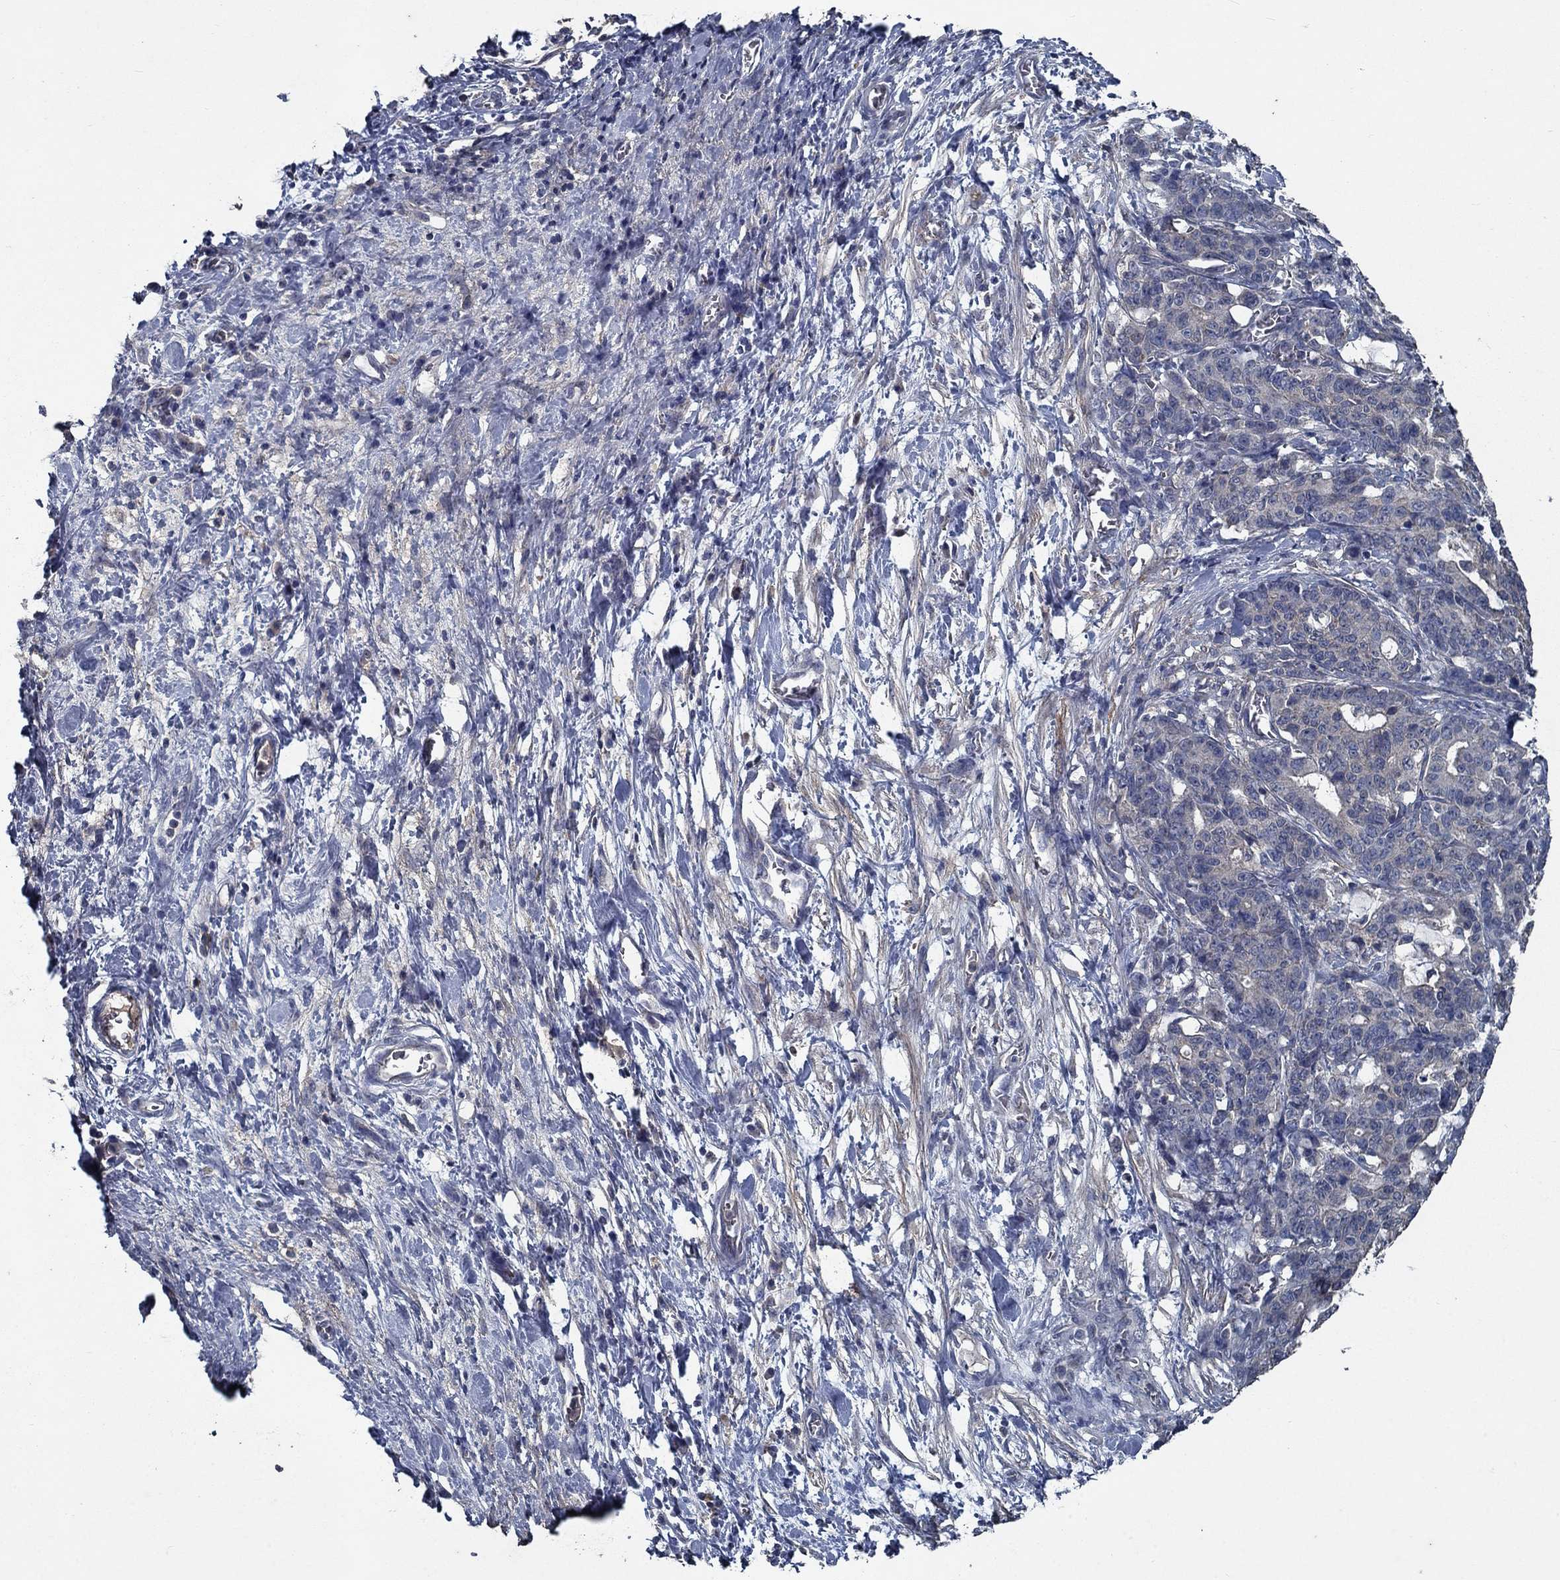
{"staining": {"intensity": "negative", "quantity": "none", "location": "none"}, "tissue": "stomach cancer", "cell_type": "Tumor cells", "image_type": "cancer", "snomed": [{"axis": "morphology", "description": "Normal tissue, NOS"}, {"axis": "morphology", "description": "Adenocarcinoma, NOS"}, {"axis": "topography", "description": "Stomach"}], "caption": "Immunohistochemistry histopathology image of neoplastic tissue: human stomach cancer (adenocarcinoma) stained with DAB (3,3'-diaminobenzidine) reveals no significant protein positivity in tumor cells.", "gene": "SLC44A1", "patient": {"sex": "female", "age": 64}}